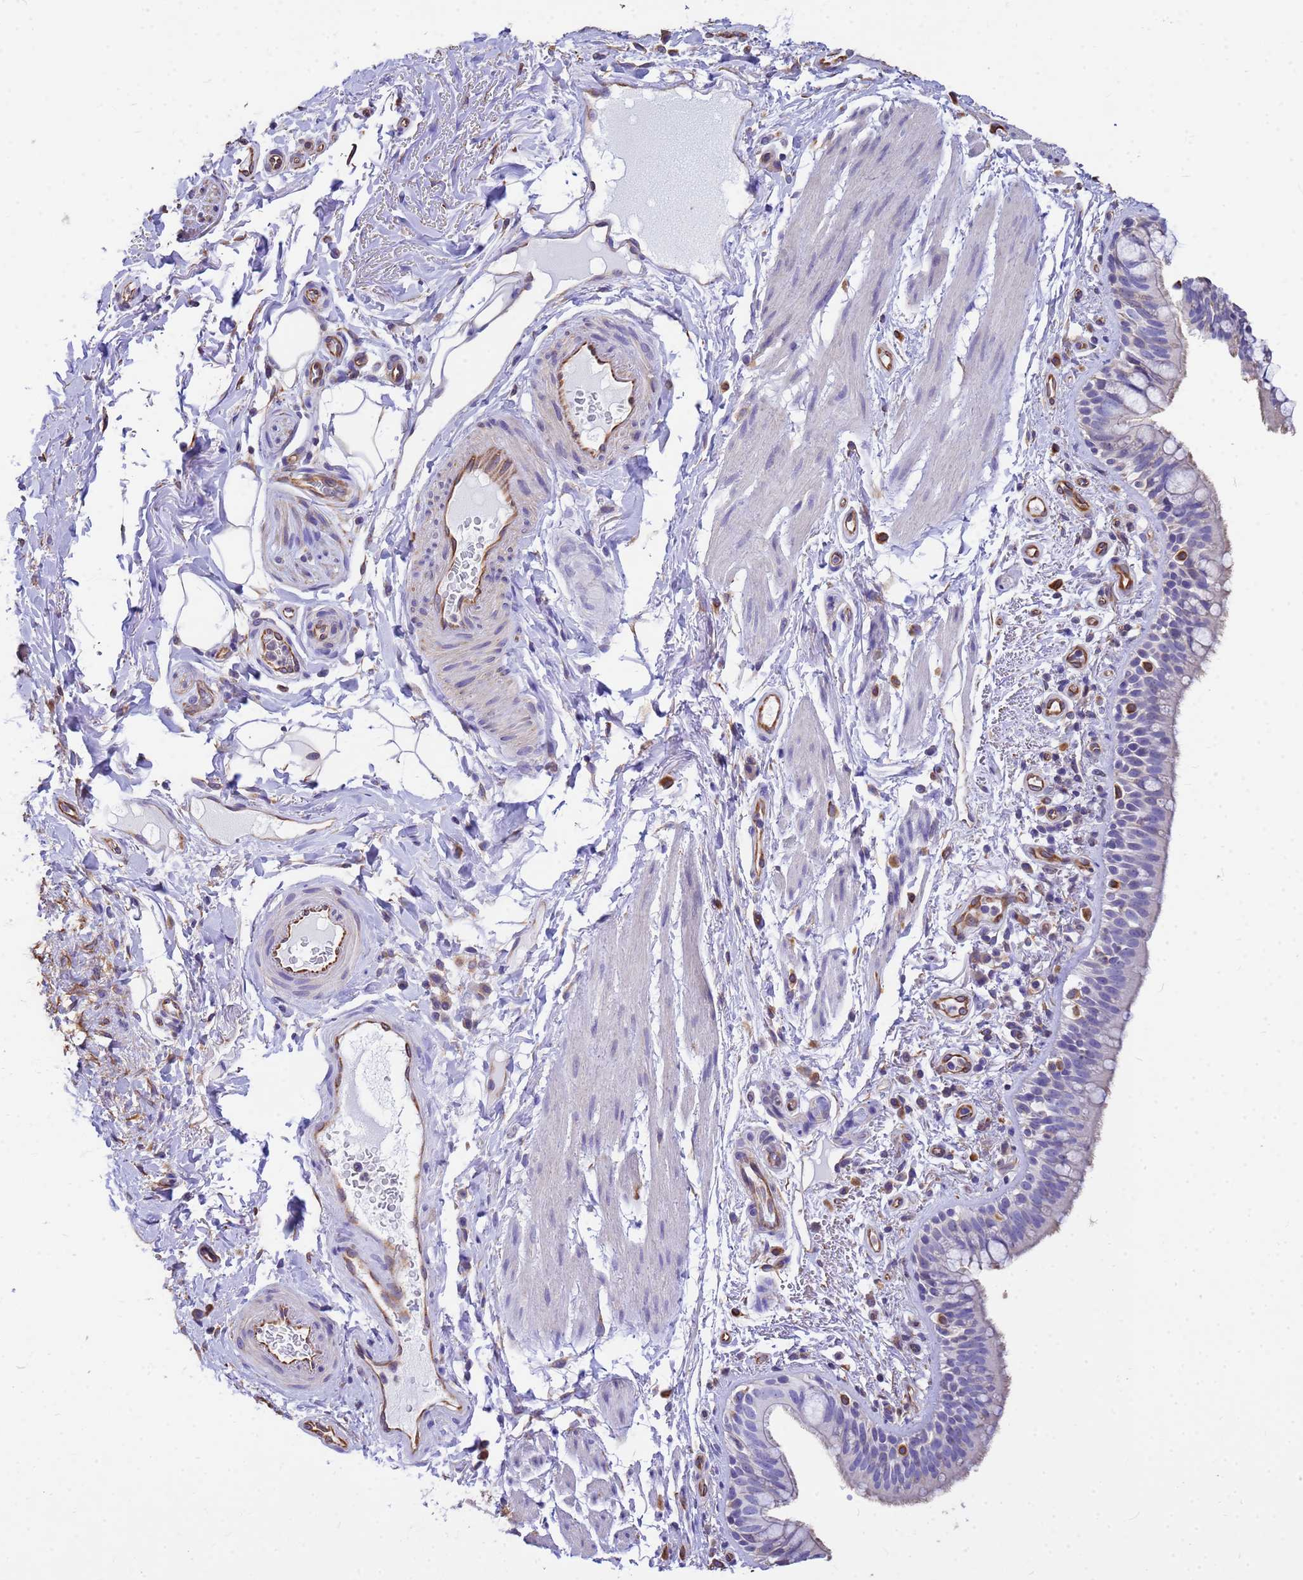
{"staining": {"intensity": "negative", "quantity": "none", "location": "none"}, "tissue": "bronchus", "cell_type": "Respiratory epithelial cells", "image_type": "normal", "snomed": [{"axis": "morphology", "description": "Normal tissue, NOS"}, {"axis": "morphology", "description": "Neoplasm, uncertain whether benign or malignant"}, {"axis": "topography", "description": "Bronchus"}, {"axis": "topography", "description": "Lung"}], "caption": "DAB immunohistochemical staining of unremarkable bronchus demonstrates no significant expression in respiratory epithelial cells. (DAB (3,3'-diaminobenzidine) immunohistochemistry, high magnification).", "gene": "TCEAL3", "patient": {"sex": "male", "age": 55}}